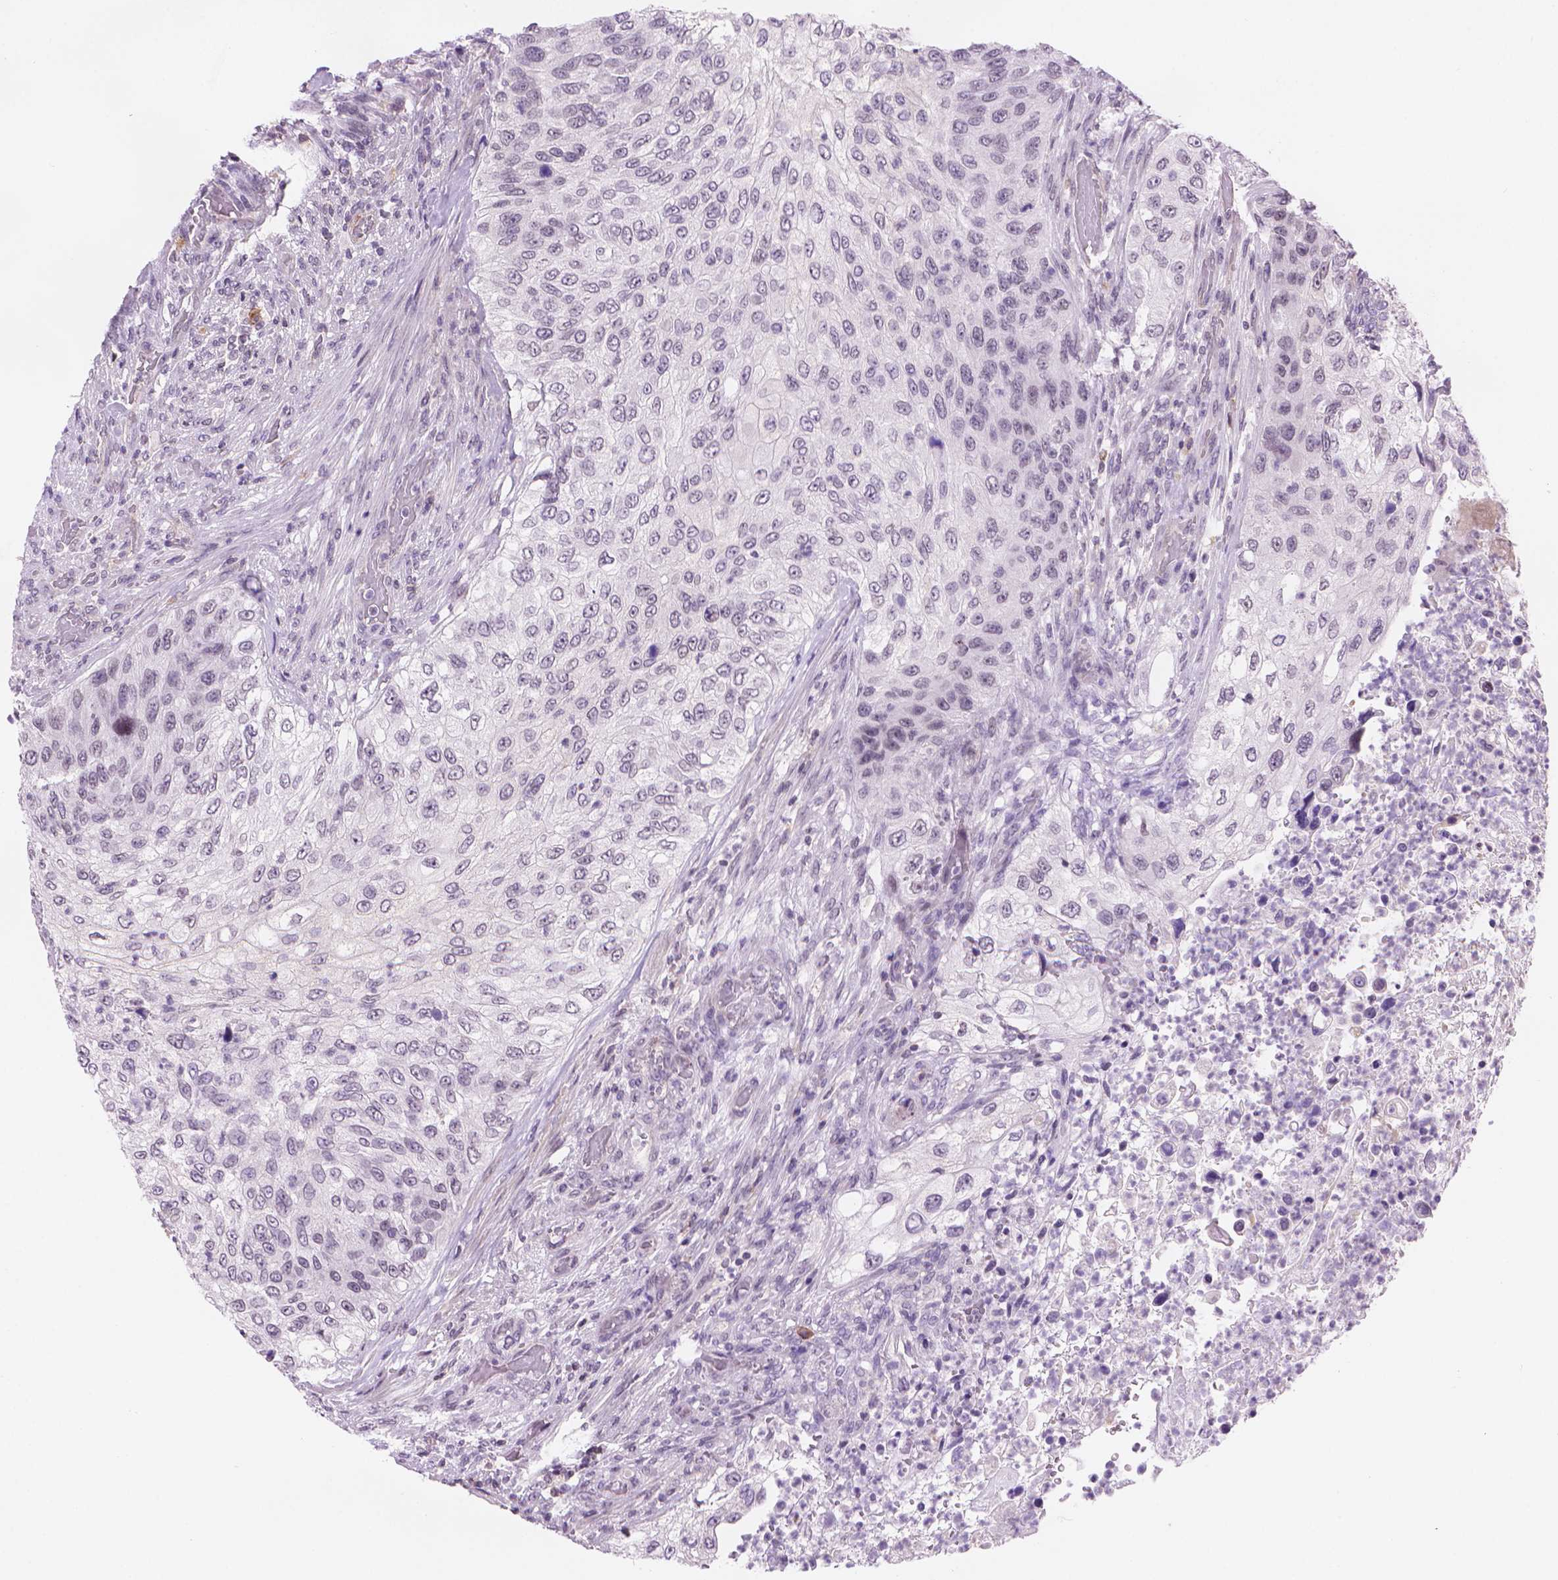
{"staining": {"intensity": "negative", "quantity": "none", "location": "none"}, "tissue": "urothelial cancer", "cell_type": "Tumor cells", "image_type": "cancer", "snomed": [{"axis": "morphology", "description": "Urothelial carcinoma, High grade"}, {"axis": "topography", "description": "Urinary bladder"}], "caption": "High power microscopy photomicrograph of an immunohistochemistry histopathology image of high-grade urothelial carcinoma, revealing no significant expression in tumor cells.", "gene": "TMEM184A", "patient": {"sex": "female", "age": 60}}